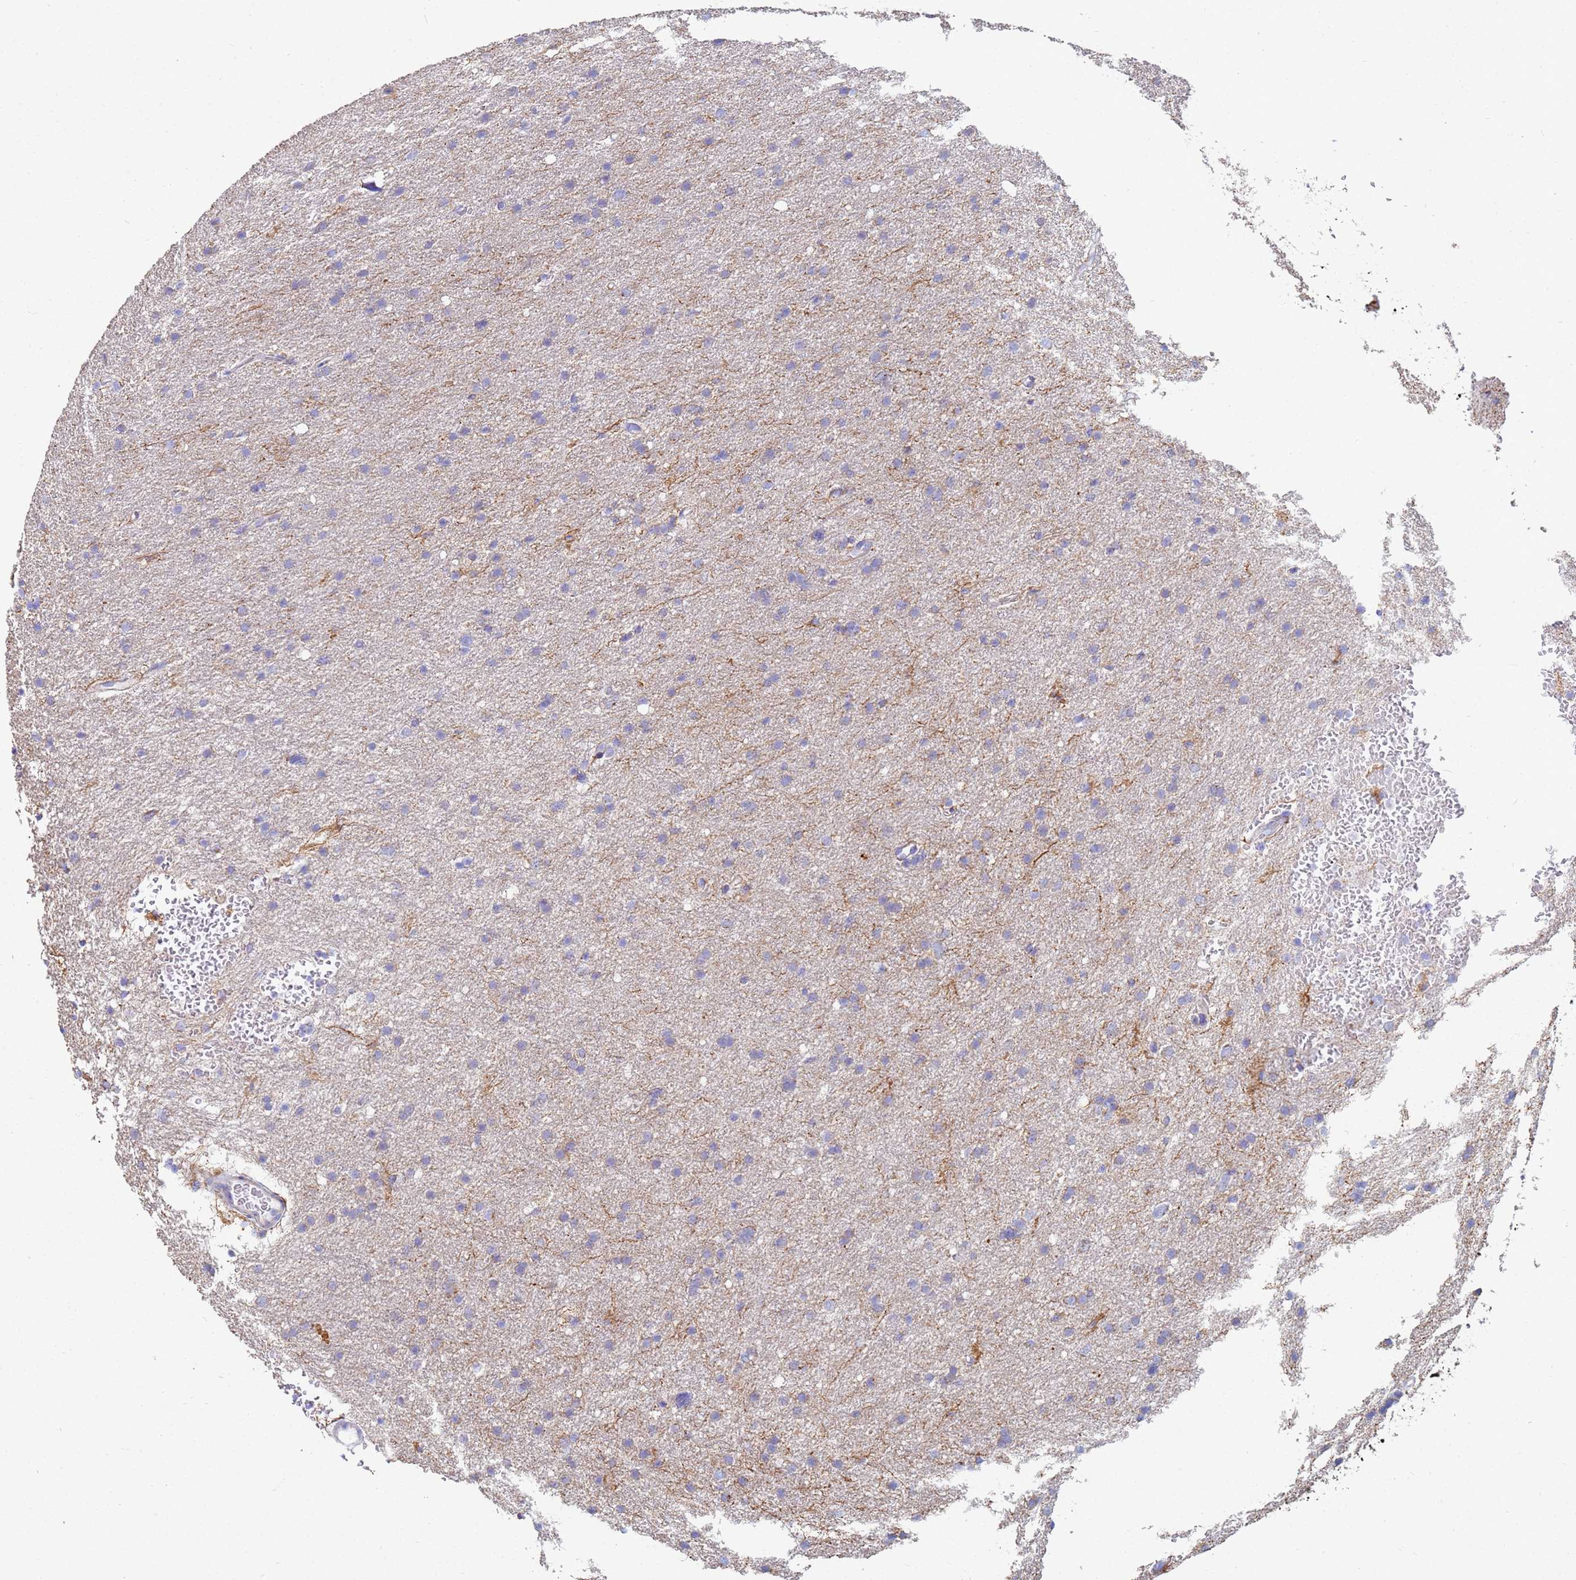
{"staining": {"intensity": "negative", "quantity": "none", "location": "none"}, "tissue": "glioma", "cell_type": "Tumor cells", "image_type": "cancer", "snomed": [{"axis": "morphology", "description": "Glioma, malignant, High grade"}, {"axis": "topography", "description": "Cerebral cortex"}], "caption": "DAB (3,3'-diaminobenzidine) immunohistochemical staining of glioma displays no significant positivity in tumor cells.", "gene": "UQCRH", "patient": {"sex": "female", "age": 36}}